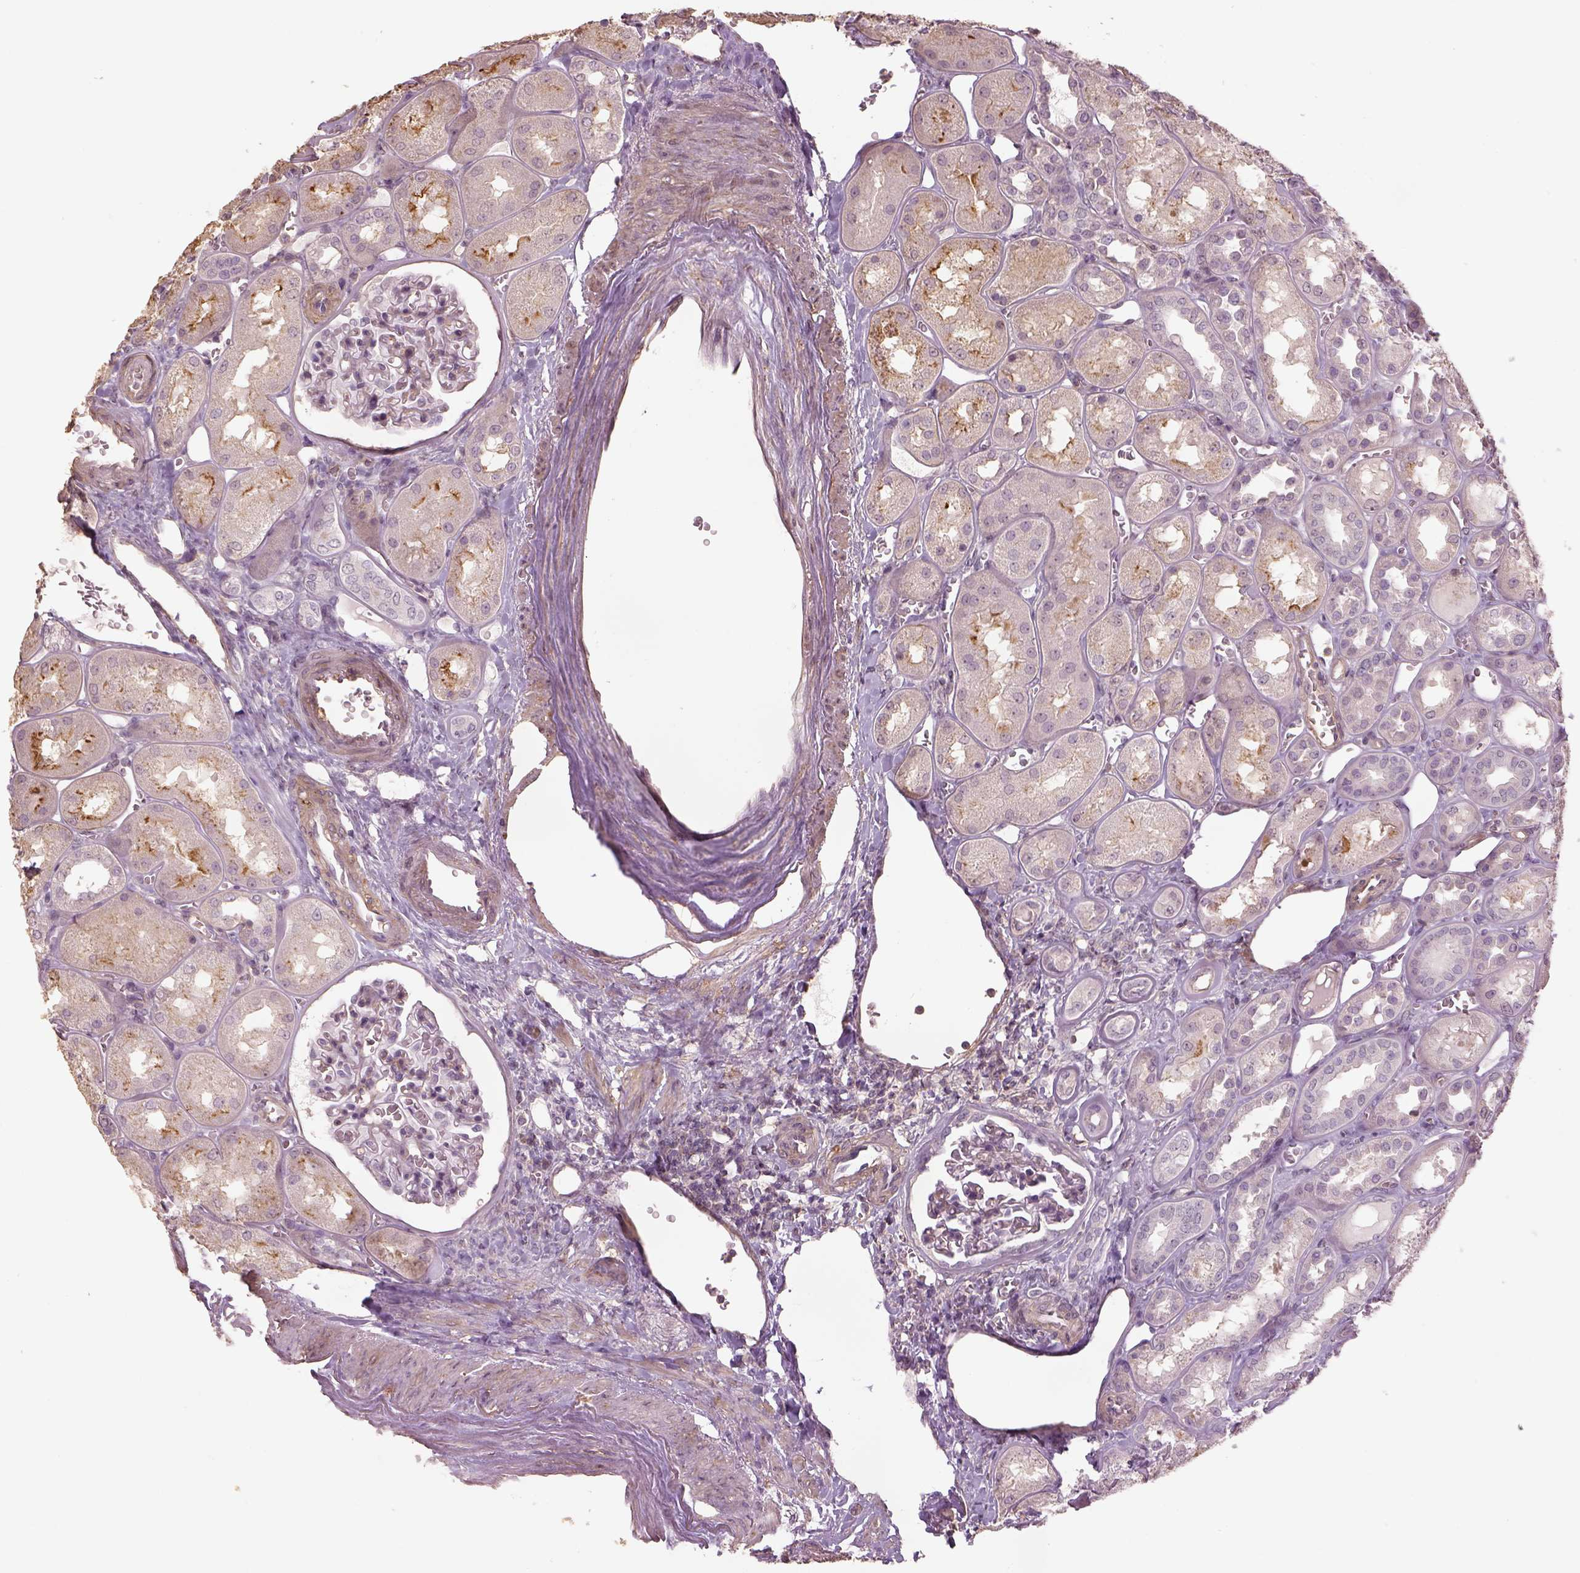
{"staining": {"intensity": "negative", "quantity": "none", "location": "none"}, "tissue": "kidney", "cell_type": "Cells in glomeruli", "image_type": "normal", "snomed": [{"axis": "morphology", "description": "Normal tissue, NOS"}, {"axis": "topography", "description": "Kidney"}], "caption": "The immunohistochemistry photomicrograph has no significant positivity in cells in glomeruli of kidney. The staining is performed using DAB (3,3'-diaminobenzidine) brown chromogen with nuclei counter-stained in using hematoxylin.", "gene": "LIN7A", "patient": {"sex": "male", "age": 73}}